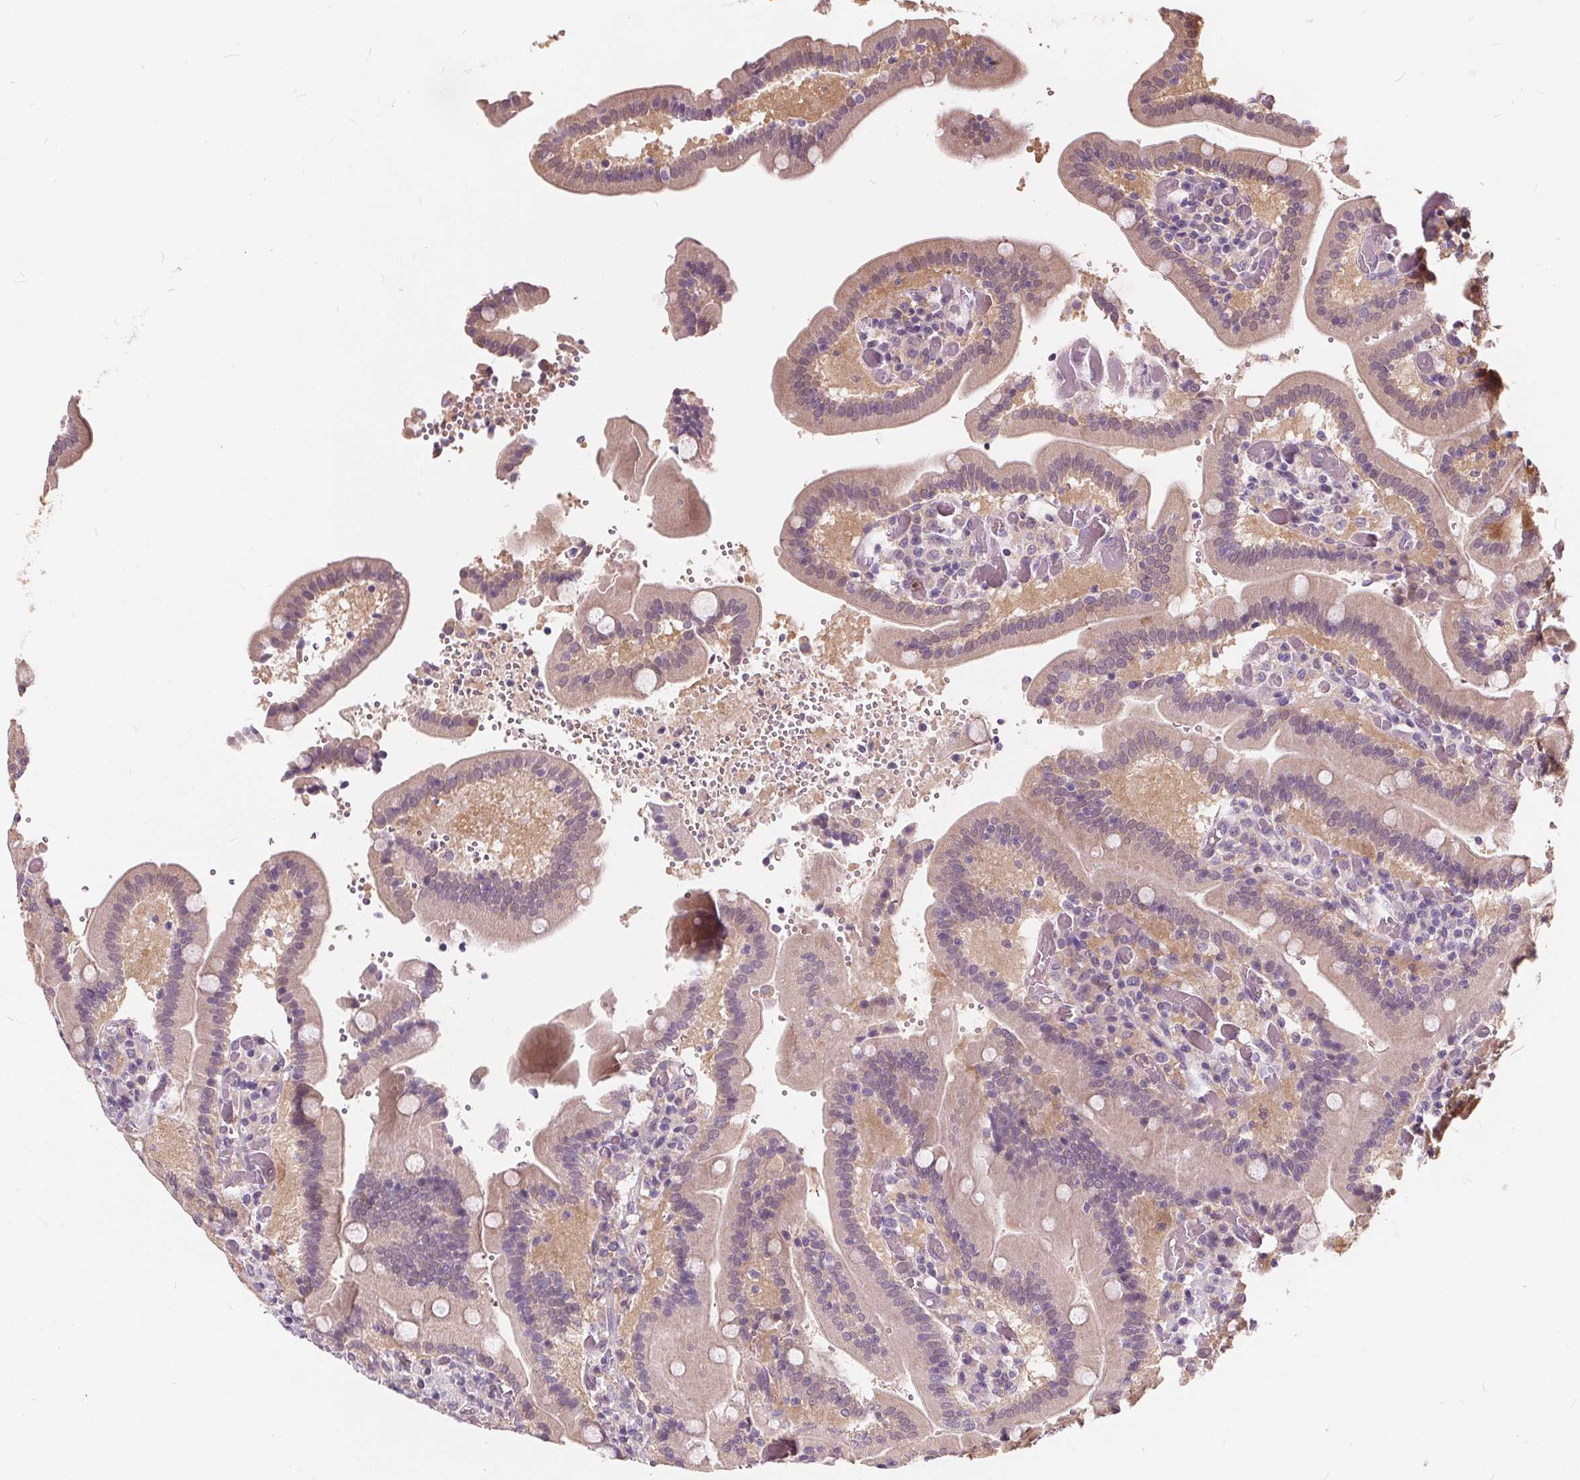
{"staining": {"intensity": "weak", "quantity": "<25%", "location": "cytoplasmic/membranous"}, "tissue": "duodenum", "cell_type": "Glandular cells", "image_type": "normal", "snomed": [{"axis": "morphology", "description": "Normal tissue, NOS"}, {"axis": "topography", "description": "Duodenum"}], "caption": "A micrograph of duodenum stained for a protein shows no brown staining in glandular cells.", "gene": "HAAO", "patient": {"sex": "female", "age": 62}}